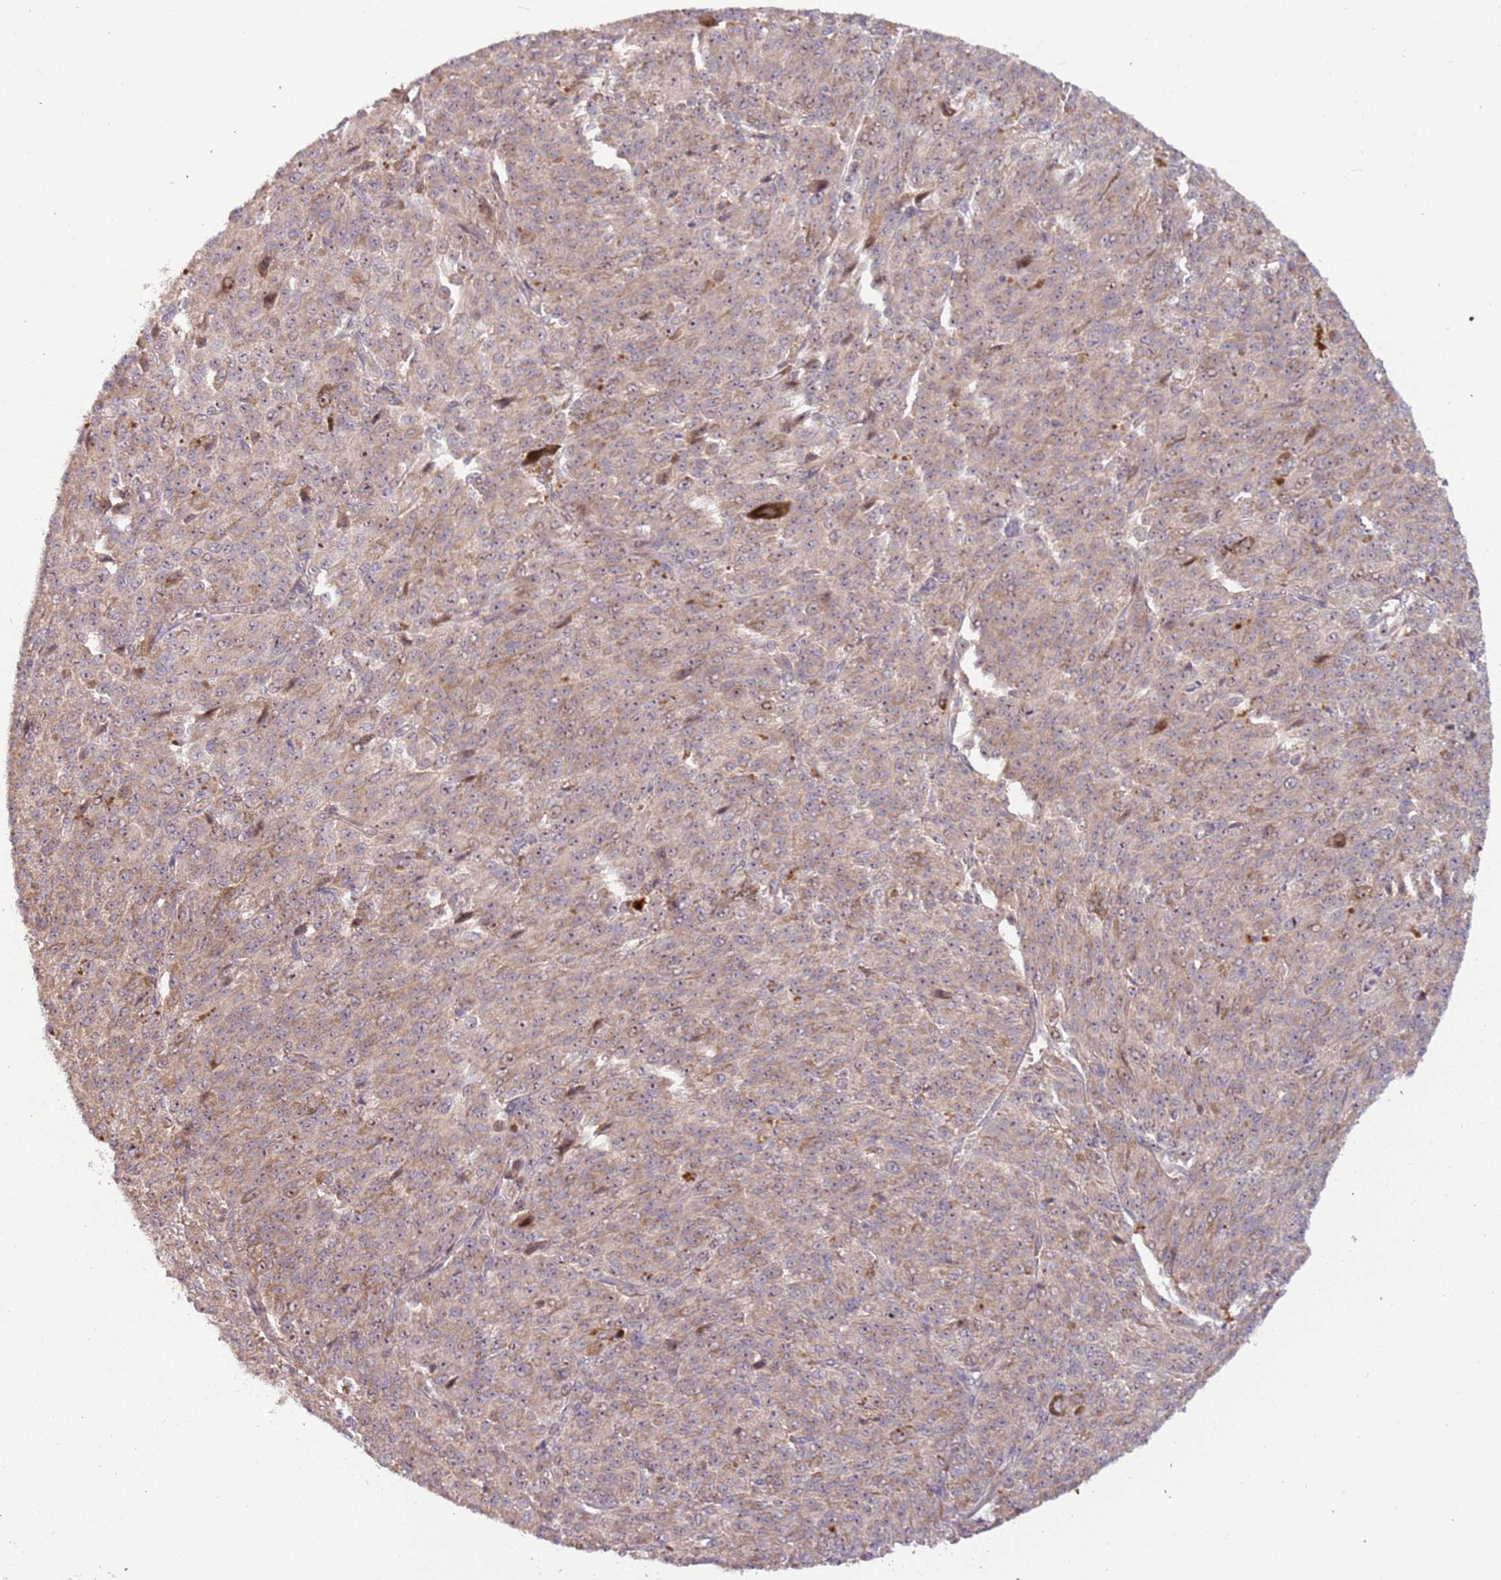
{"staining": {"intensity": "moderate", "quantity": ">75%", "location": "cytoplasmic/membranous,nuclear"}, "tissue": "melanoma", "cell_type": "Tumor cells", "image_type": "cancer", "snomed": [{"axis": "morphology", "description": "Malignant melanoma, NOS"}, {"axis": "topography", "description": "Skin"}], "caption": "Immunohistochemistry (IHC) histopathology image of neoplastic tissue: human melanoma stained using immunohistochemistry (IHC) demonstrates medium levels of moderate protein expression localized specifically in the cytoplasmic/membranous and nuclear of tumor cells, appearing as a cytoplasmic/membranous and nuclear brown color.", "gene": "TRAPPC6B", "patient": {"sex": "female", "age": 52}}